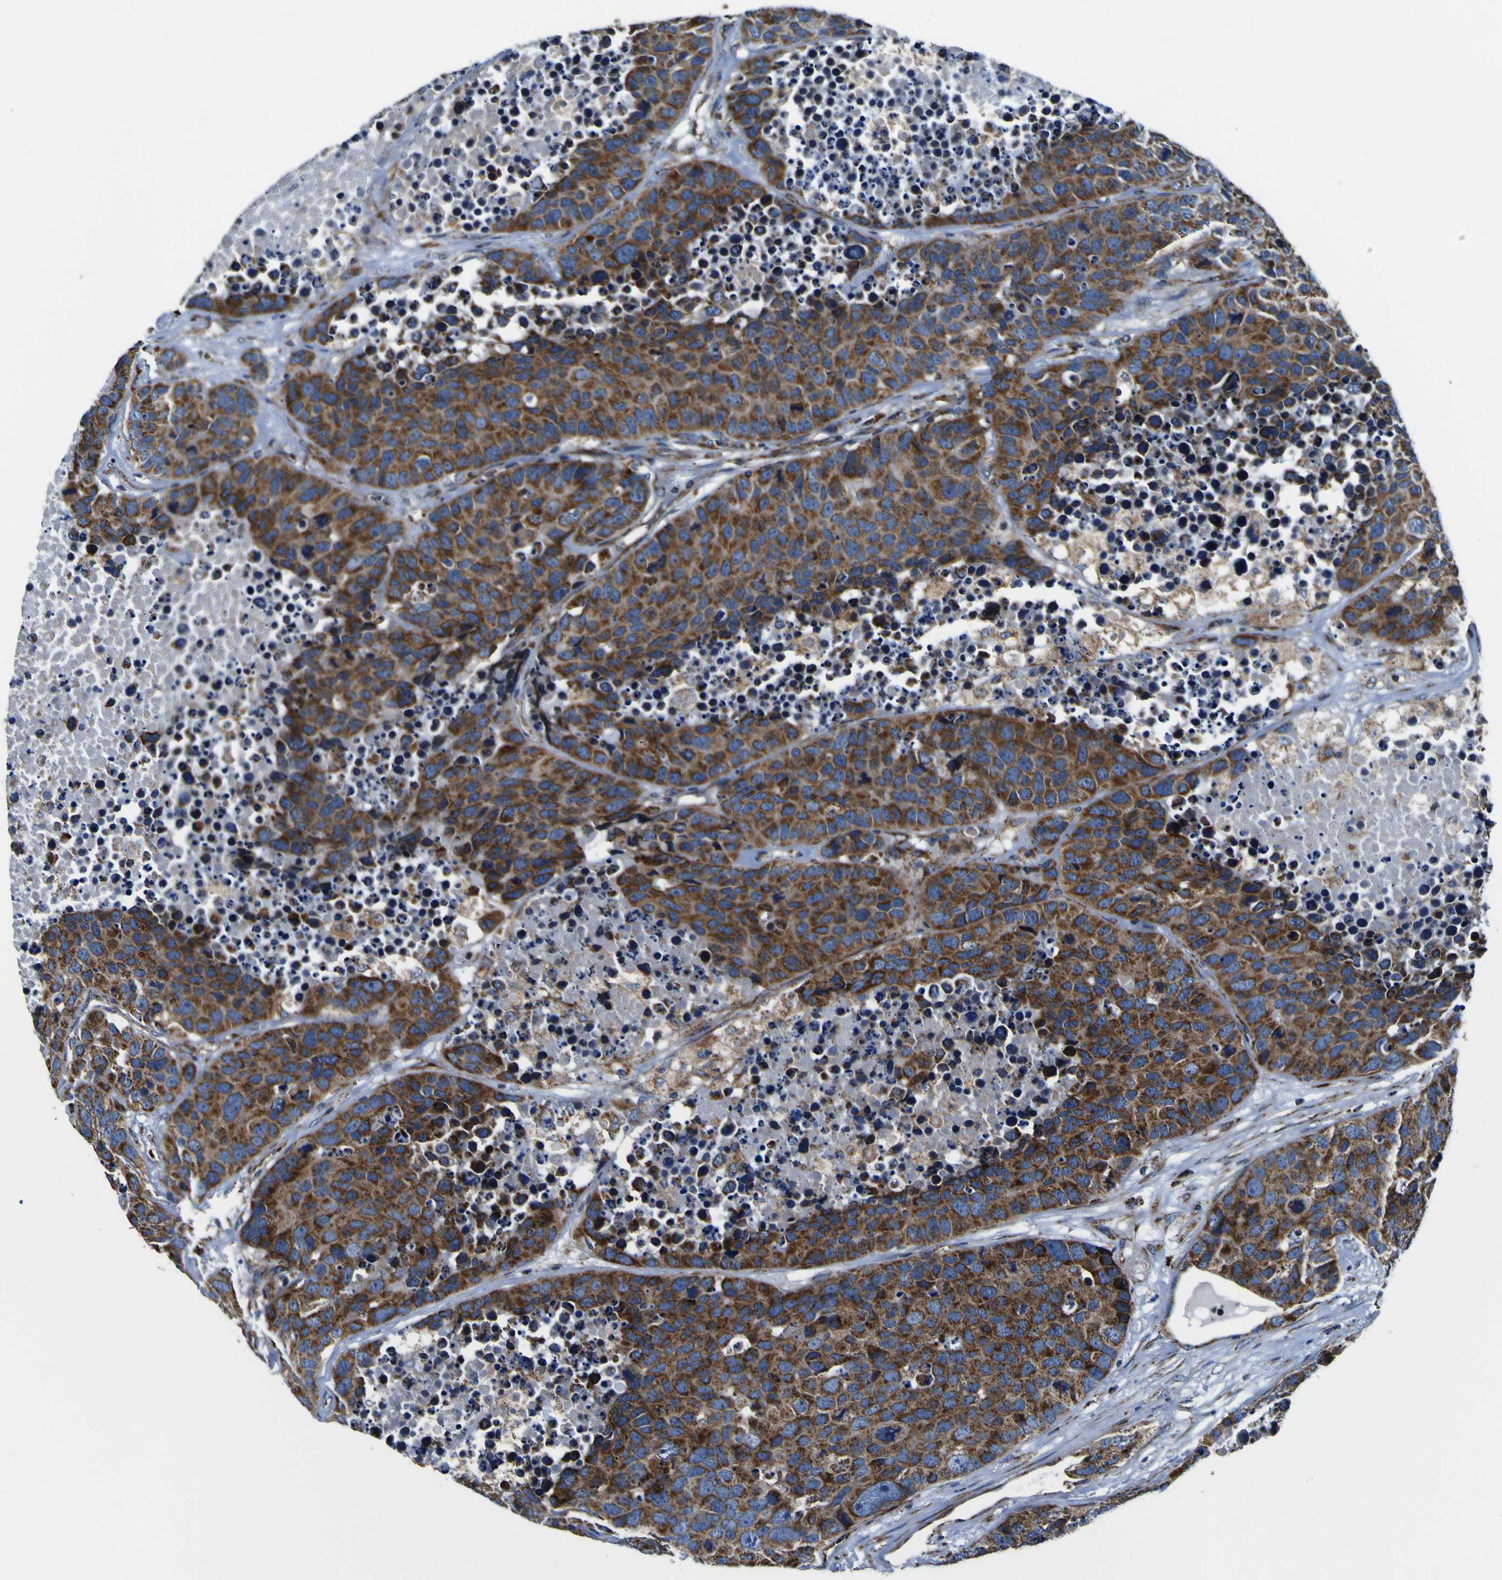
{"staining": {"intensity": "strong", "quantity": ">75%", "location": "cytoplasmic/membranous"}, "tissue": "carcinoid", "cell_type": "Tumor cells", "image_type": "cancer", "snomed": [{"axis": "morphology", "description": "Carcinoid, malignant, NOS"}, {"axis": "topography", "description": "Lung"}], "caption": "Human carcinoid stained for a protein (brown) displays strong cytoplasmic/membranous positive positivity in about >75% of tumor cells.", "gene": "PTRH2", "patient": {"sex": "male", "age": 60}}